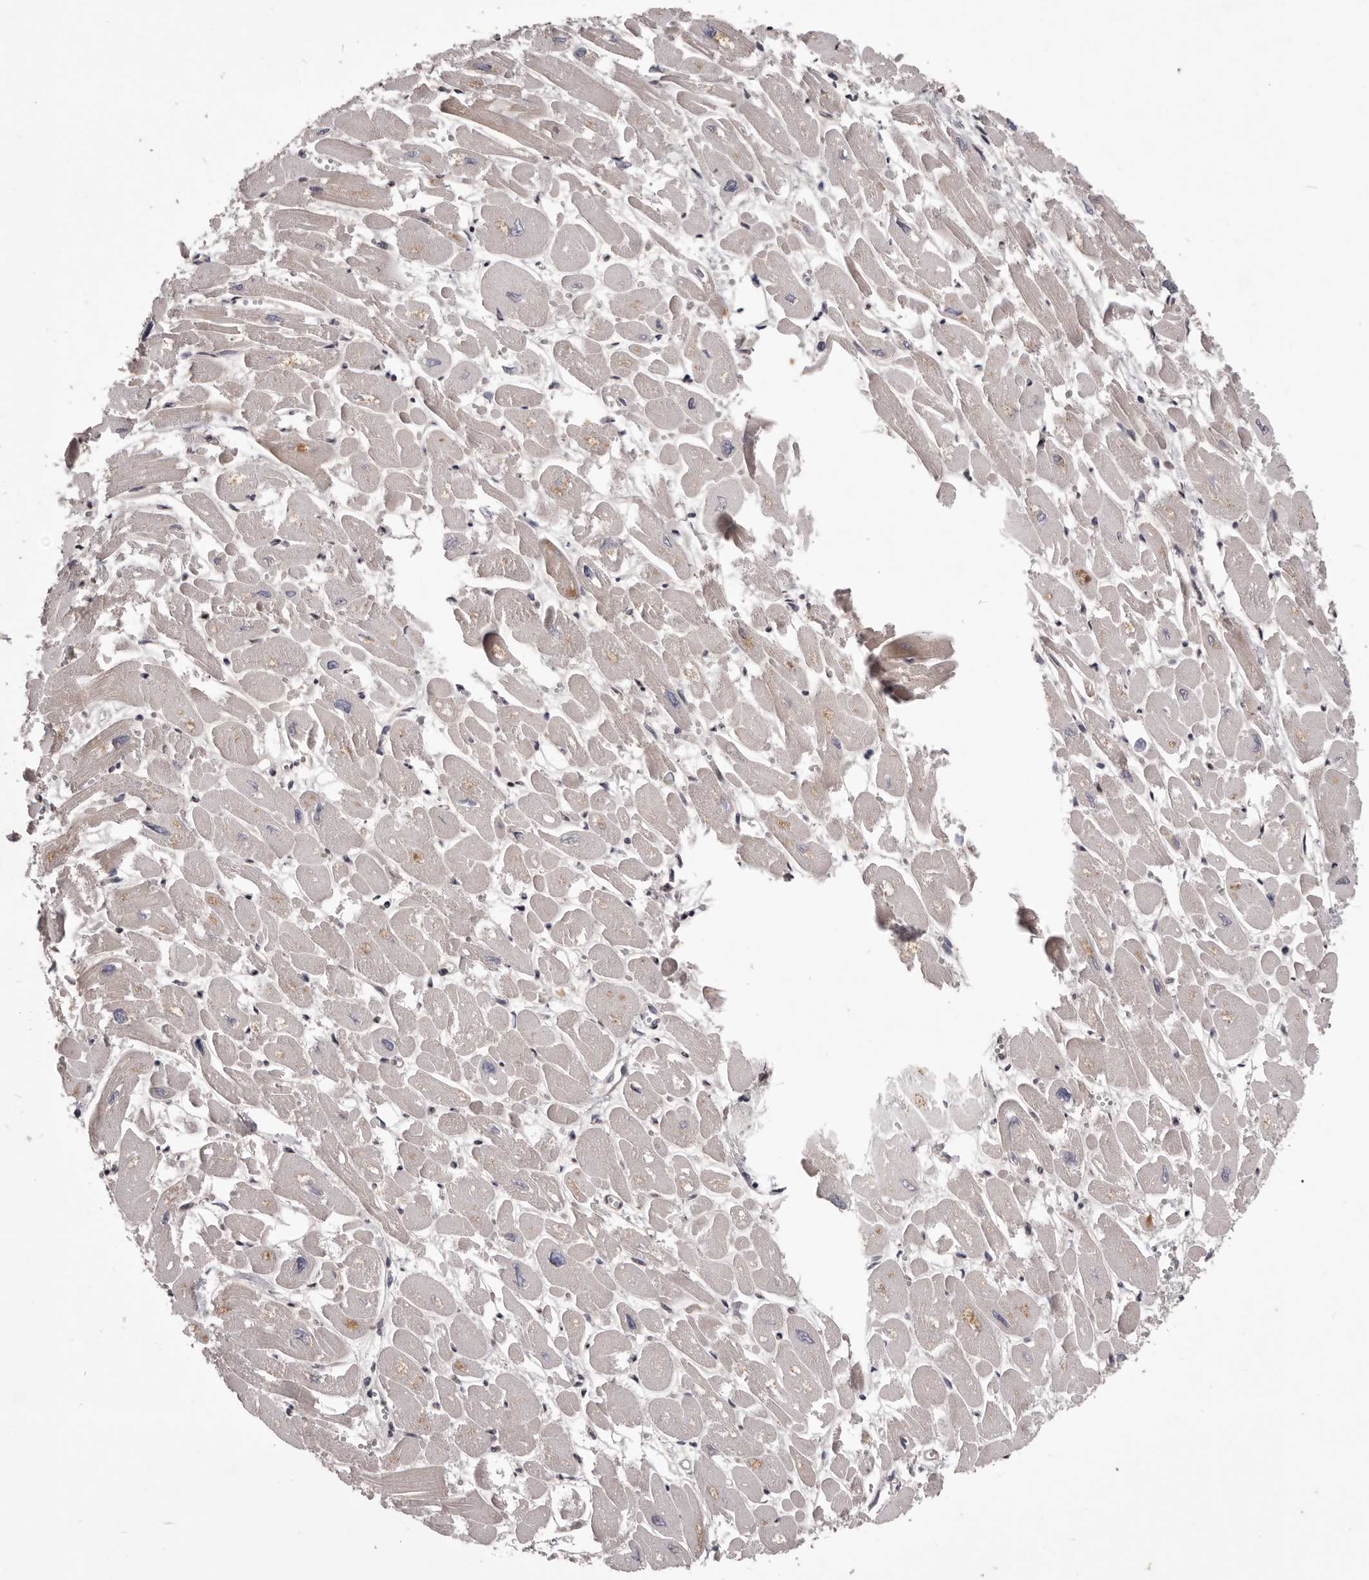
{"staining": {"intensity": "moderate", "quantity": "<25%", "location": "cytoplasmic/membranous"}, "tissue": "heart muscle", "cell_type": "Cardiomyocytes", "image_type": "normal", "snomed": [{"axis": "morphology", "description": "Normal tissue, NOS"}, {"axis": "topography", "description": "Heart"}], "caption": "A histopathology image of human heart muscle stained for a protein exhibits moderate cytoplasmic/membranous brown staining in cardiomyocytes. The protein is shown in brown color, while the nuclei are stained blue.", "gene": "CELF3", "patient": {"sex": "male", "age": 54}}